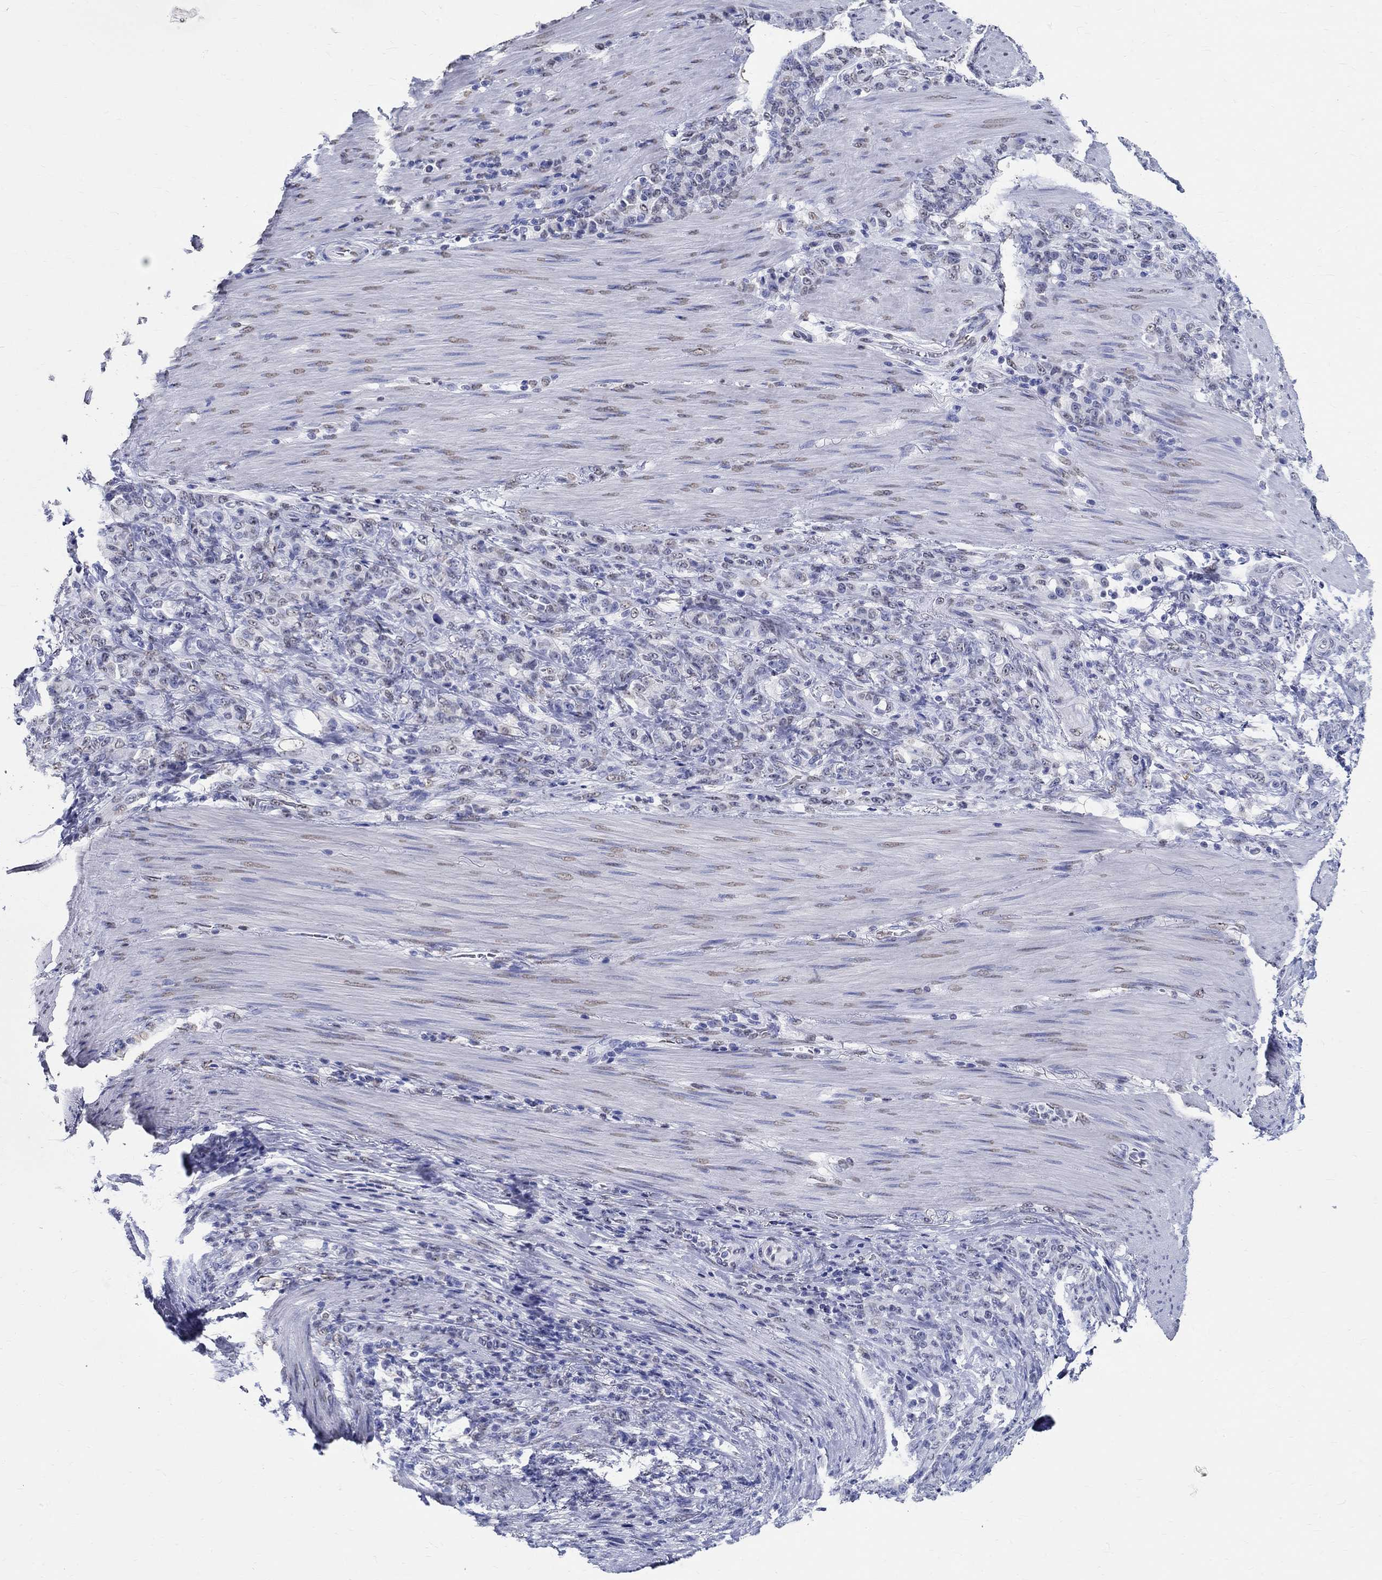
{"staining": {"intensity": "negative", "quantity": "none", "location": "none"}, "tissue": "stomach cancer", "cell_type": "Tumor cells", "image_type": "cancer", "snomed": [{"axis": "morphology", "description": "Normal tissue, NOS"}, {"axis": "morphology", "description": "Adenocarcinoma, NOS"}, {"axis": "topography", "description": "Stomach"}], "caption": "Tumor cells are negative for protein expression in human stomach adenocarcinoma.", "gene": "TSPAN16", "patient": {"sex": "female", "age": 79}}